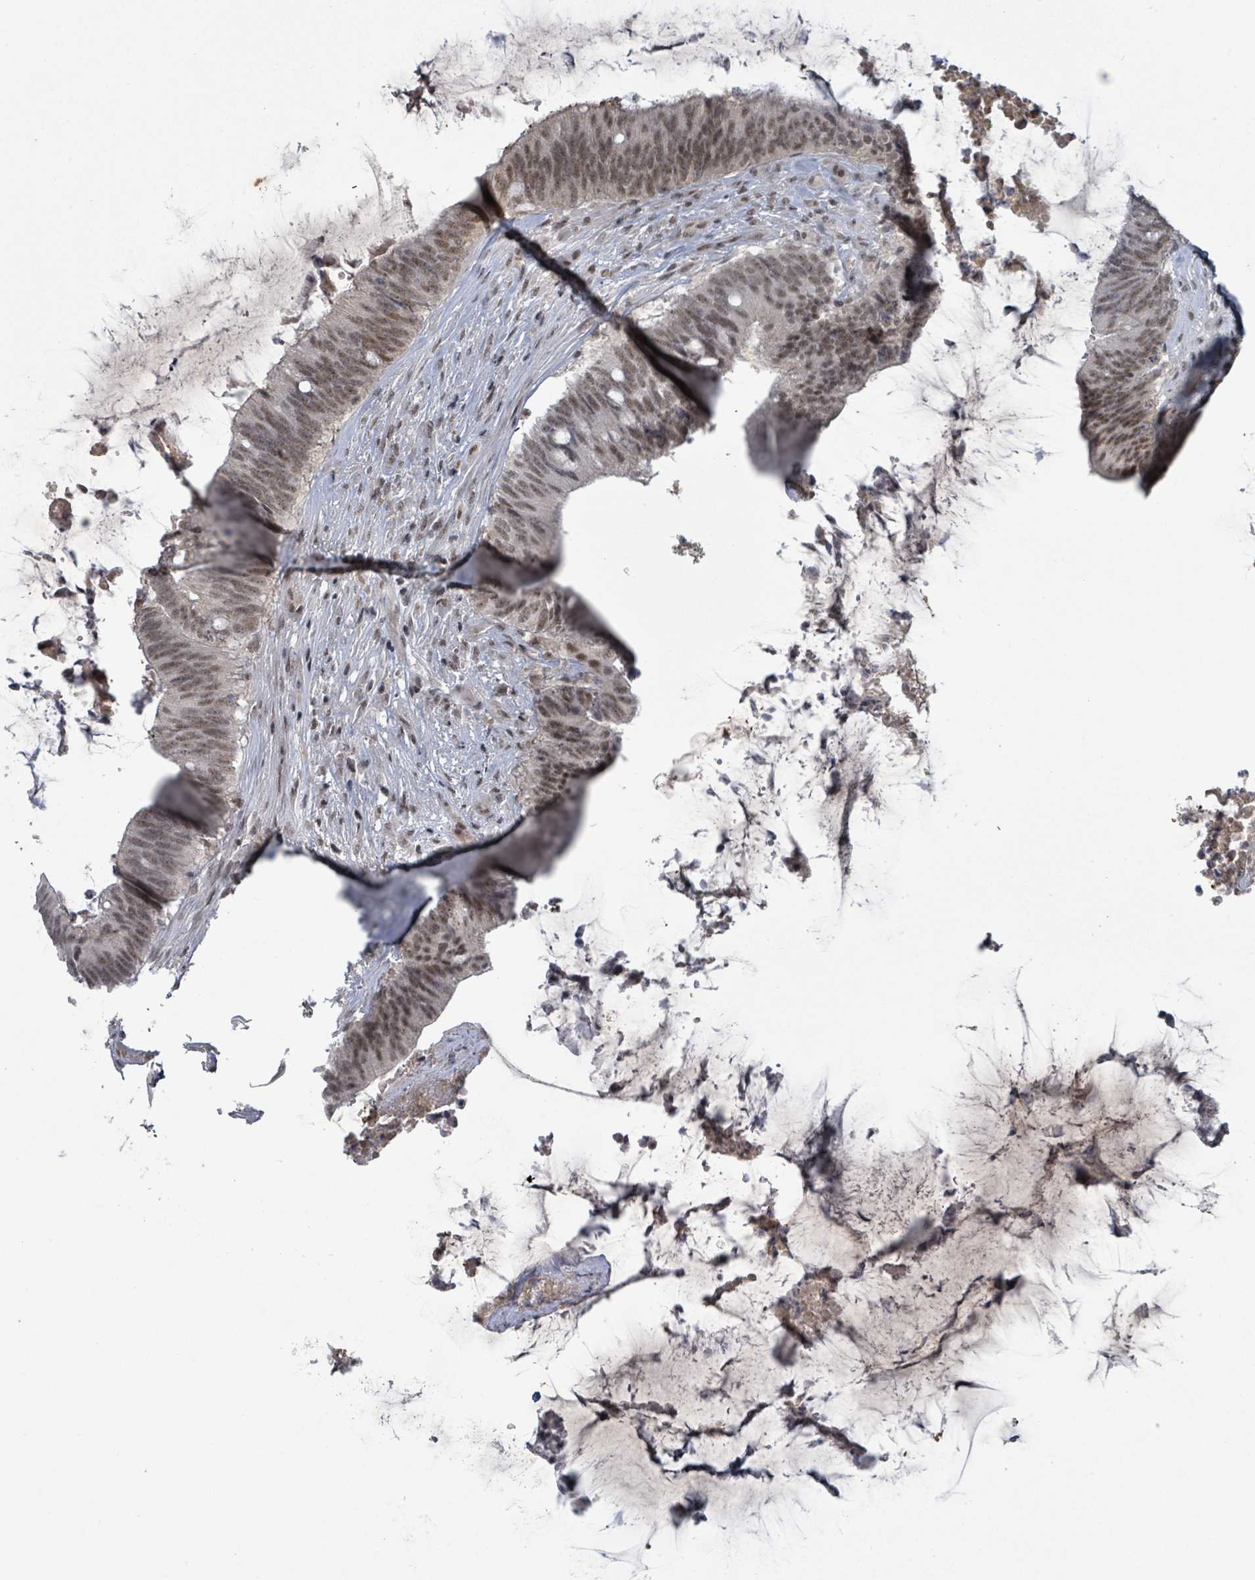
{"staining": {"intensity": "moderate", "quantity": ">75%", "location": "nuclear"}, "tissue": "colorectal cancer", "cell_type": "Tumor cells", "image_type": "cancer", "snomed": [{"axis": "morphology", "description": "Adenocarcinoma, NOS"}, {"axis": "topography", "description": "Colon"}], "caption": "Adenocarcinoma (colorectal) stained with a brown dye displays moderate nuclear positive expression in about >75% of tumor cells.", "gene": "BANP", "patient": {"sex": "female", "age": 43}}